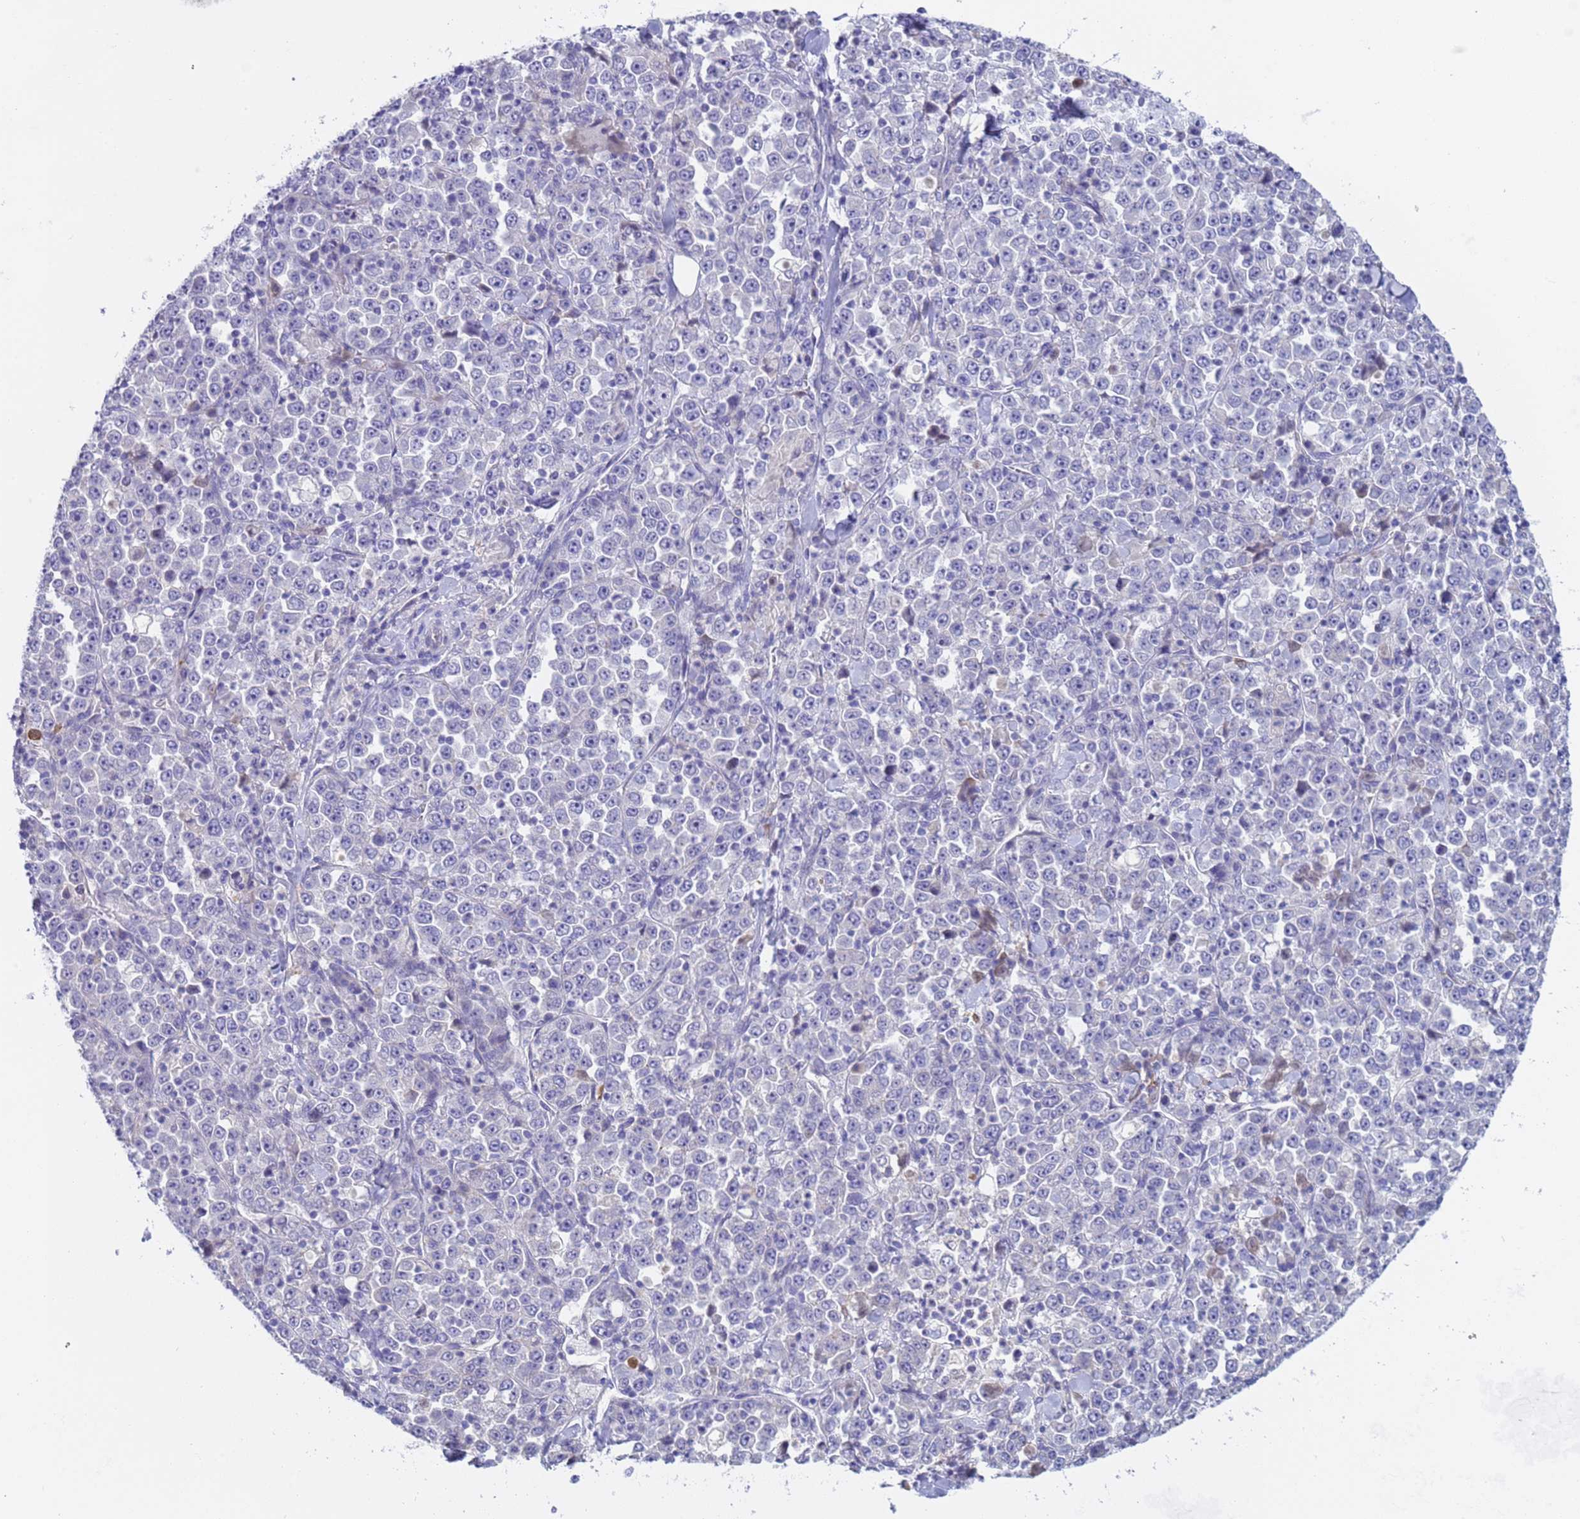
{"staining": {"intensity": "negative", "quantity": "none", "location": "none"}, "tissue": "stomach cancer", "cell_type": "Tumor cells", "image_type": "cancer", "snomed": [{"axis": "morphology", "description": "Normal tissue, NOS"}, {"axis": "morphology", "description": "Adenocarcinoma, NOS"}, {"axis": "topography", "description": "Stomach, upper"}, {"axis": "topography", "description": "Stomach"}], "caption": "This image is of stomach cancer (adenocarcinoma) stained with IHC to label a protein in brown with the nuclei are counter-stained blue. There is no staining in tumor cells.", "gene": "C4orf46", "patient": {"sex": "male", "age": 59}}